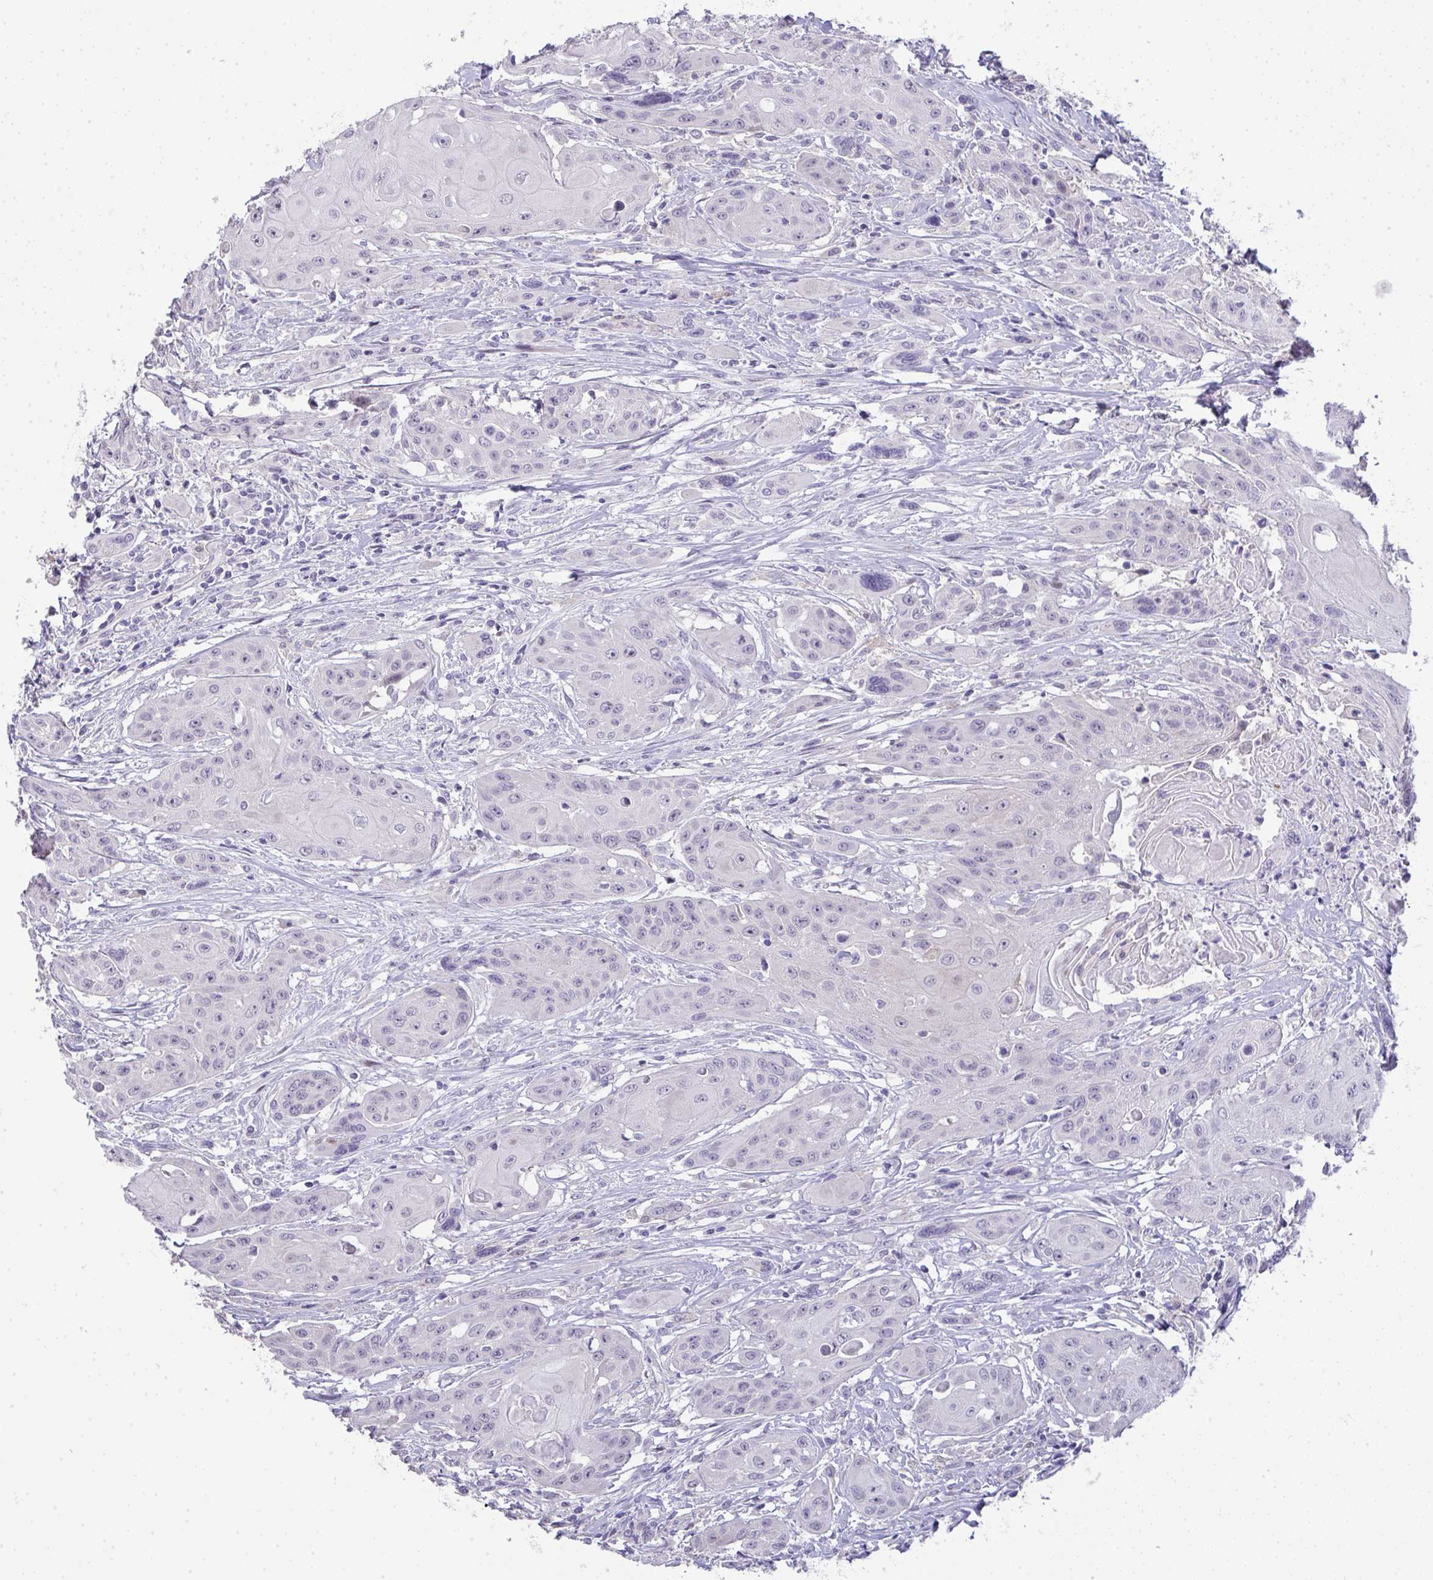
{"staining": {"intensity": "negative", "quantity": "none", "location": "none"}, "tissue": "head and neck cancer", "cell_type": "Tumor cells", "image_type": "cancer", "snomed": [{"axis": "morphology", "description": "Squamous cell carcinoma, NOS"}, {"axis": "topography", "description": "Oral tissue"}, {"axis": "topography", "description": "Head-Neck"}, {"axis": "topography", "description": "Neck, NOS"}], "caption": "Squamous cell carcinoma (head and neck) stained for a protein using IHC reveals no expression tumor cells.", "gene": "GALNT16", "patient": {"sex": "female", "age": 55}}